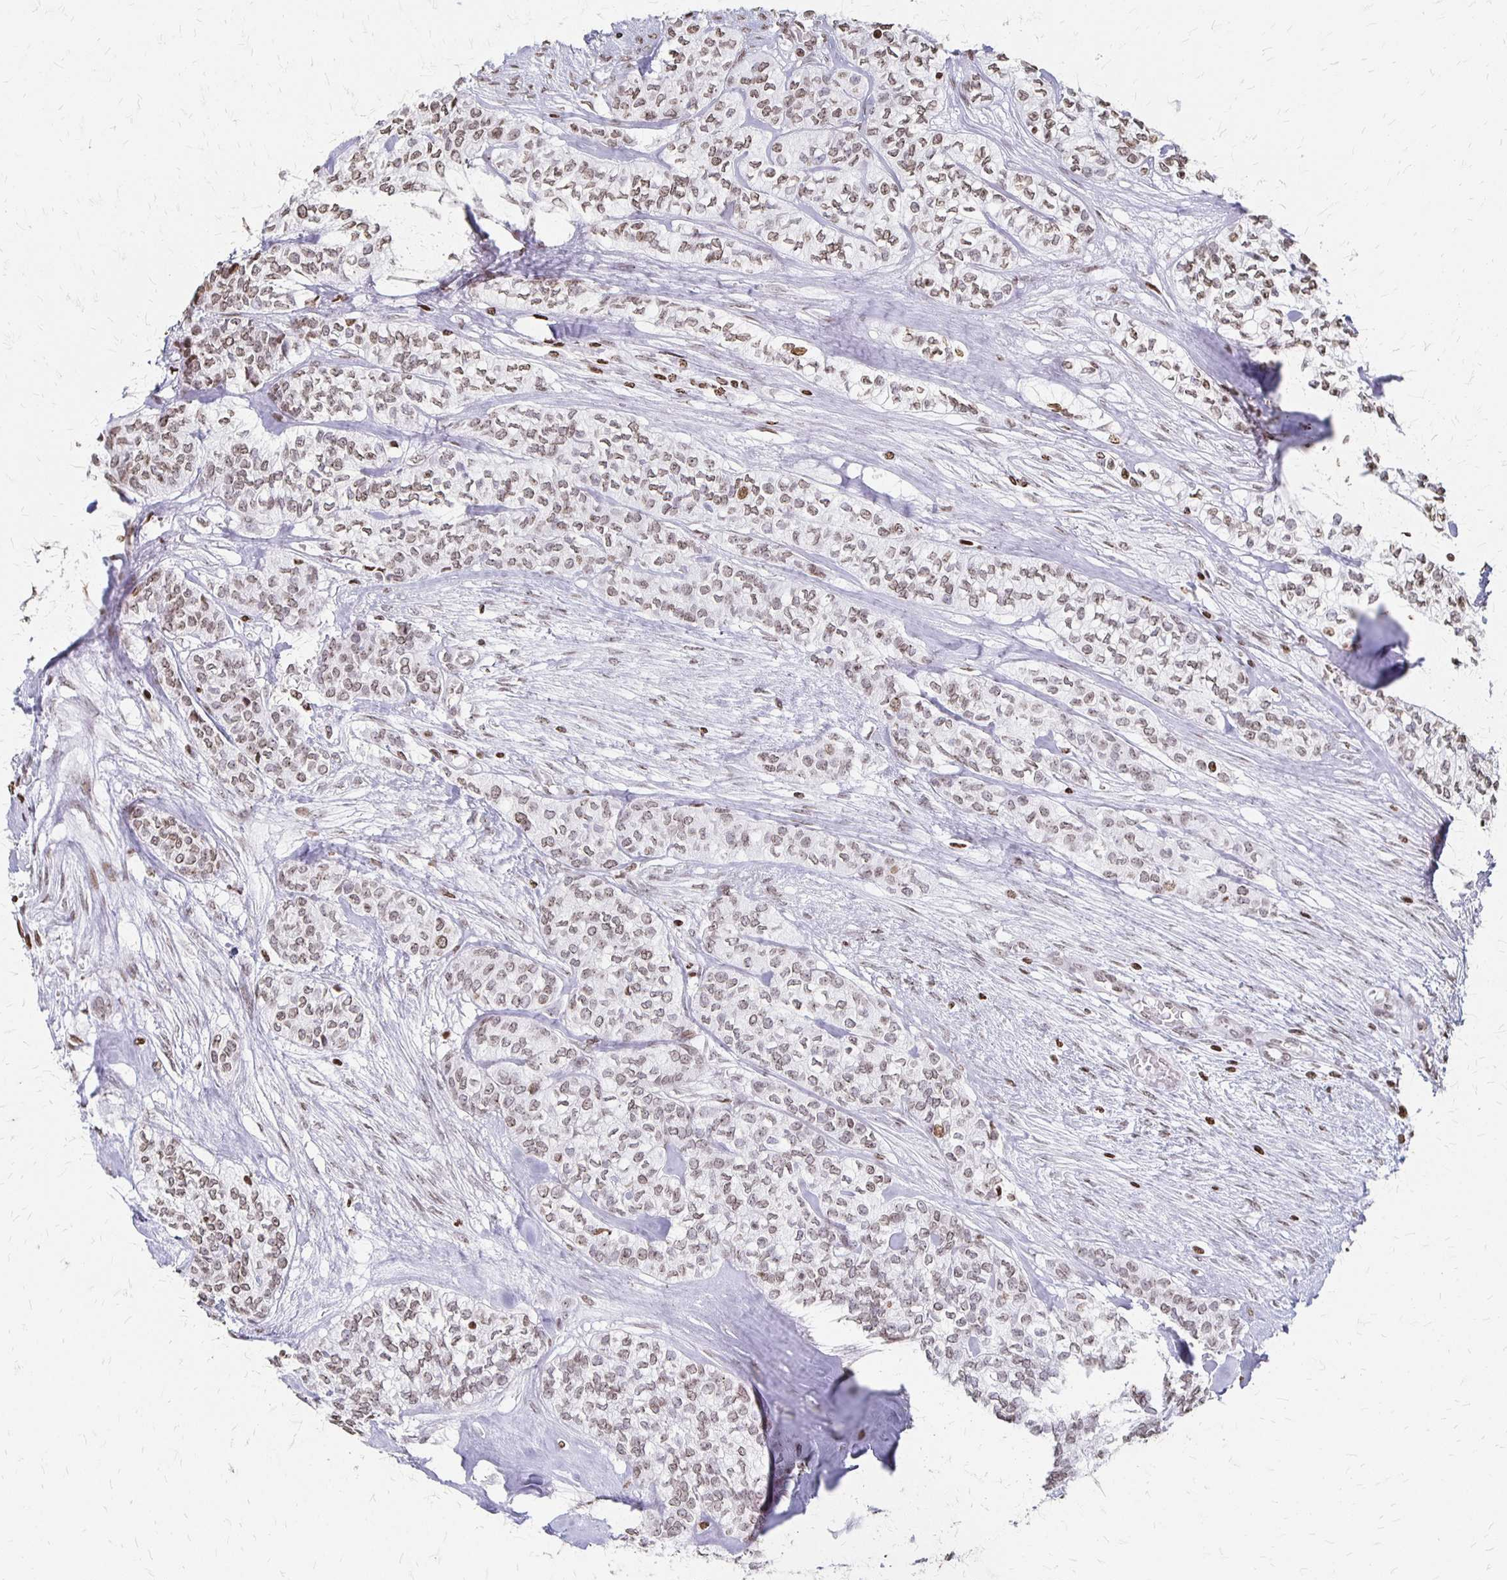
{"staining": {"intensity": "weak", "quantity": ">75%", "location": "nuclear"}, "tissue": "head and neck cancer", "cell_type": "Tumor cells", "image_type": "cancer", "snomed": [{"axis": "morphology", "description": "Adenocarcinoma, NOS"}, {"axis": "topography", "description": "Head-Neck"}], "caption": "There is low levels of weak nuclear expression in tumor cells of adenocarcinoma (head and neck), as demonstrated by immunohistochemical staining (brown color).", "gene": "ZNF280C", "patient": {"sex": "male", "age": 81}}